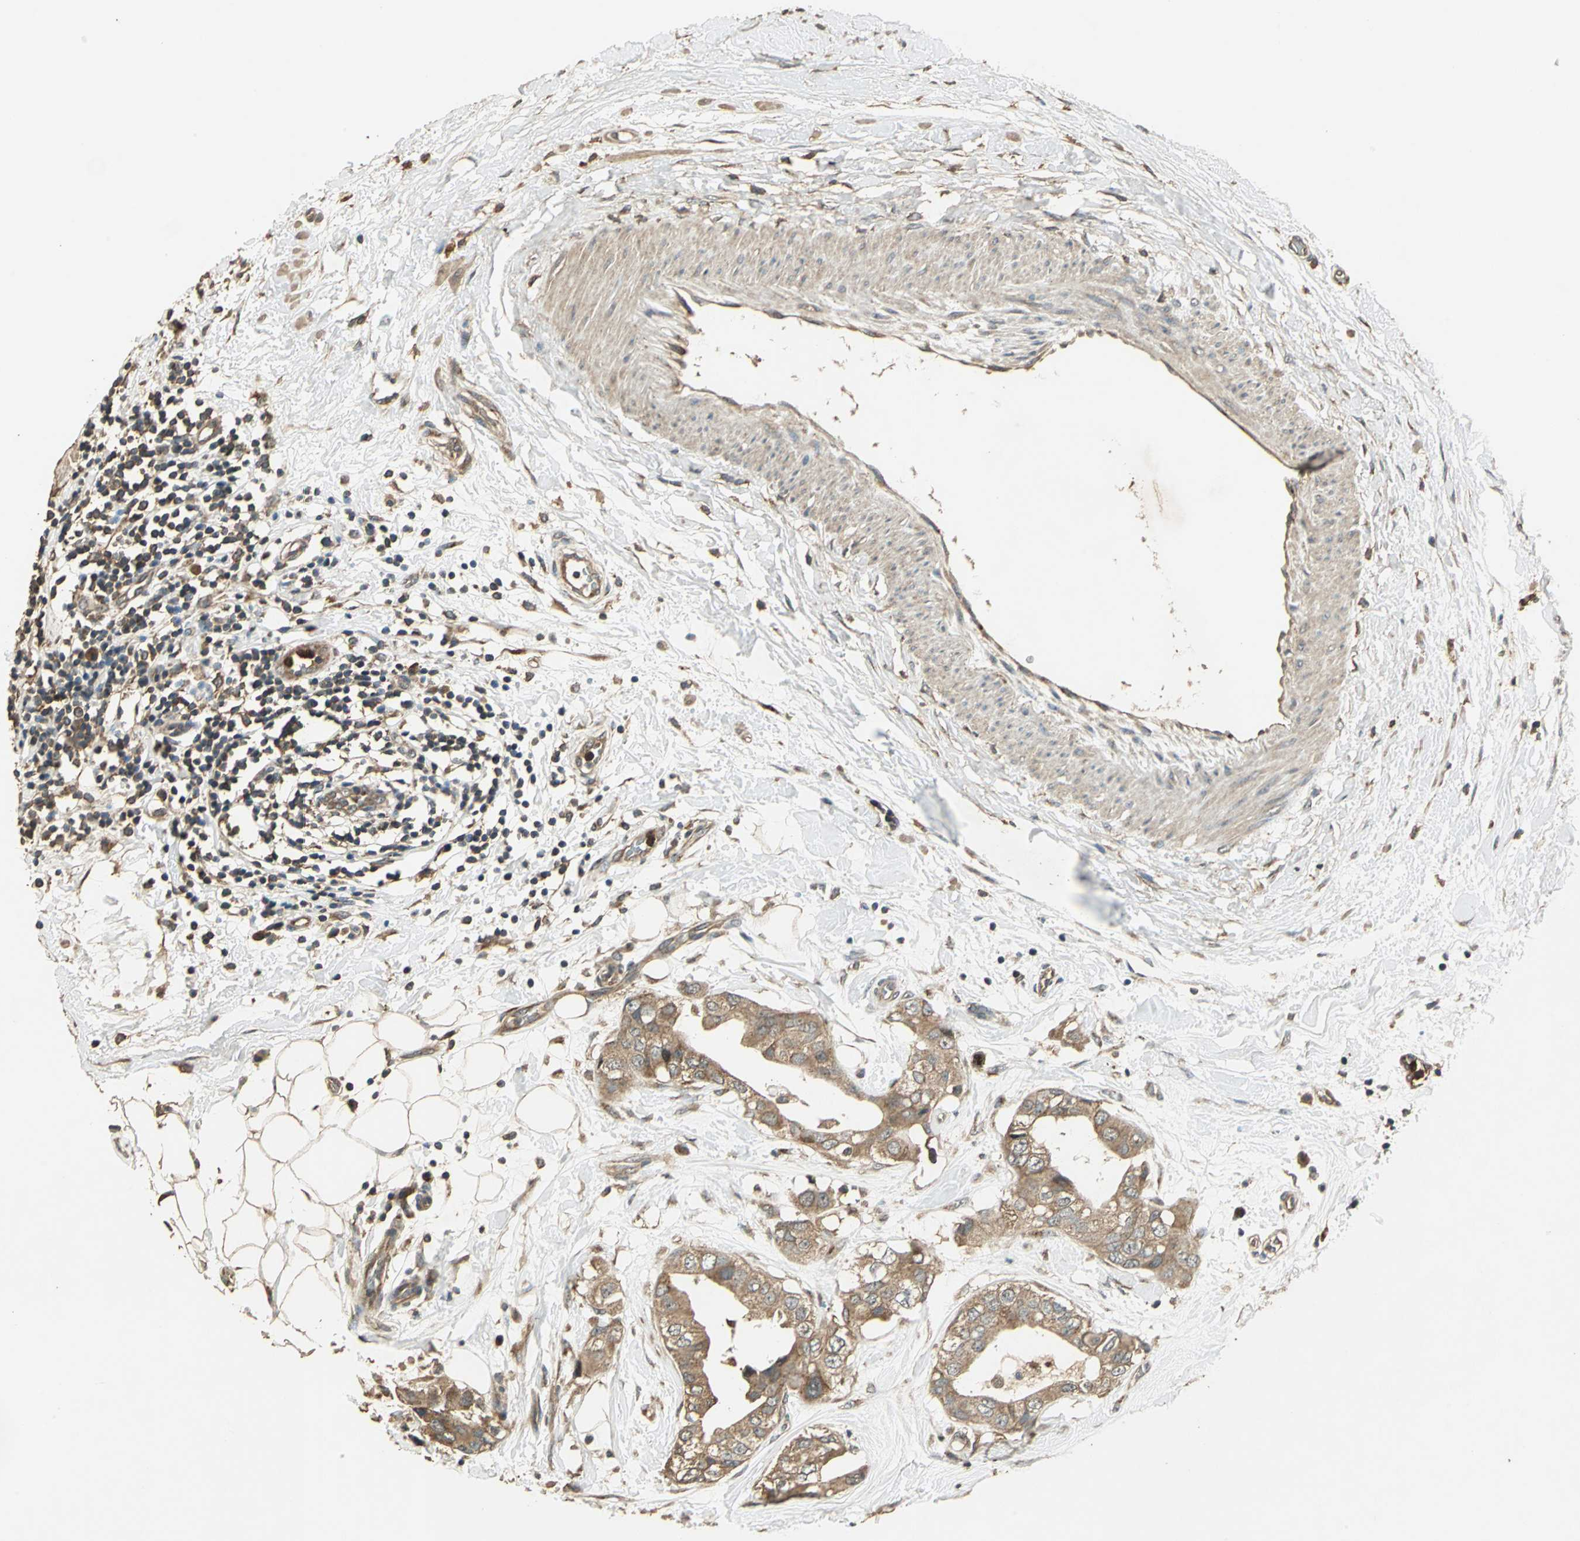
{"staining": {"intensity": "moderate", "quantity": ">75%", "location": "cytoplasmic/membranous"}, "tissue": "breast cancer", "cell_type": "Tumor cells", "image_type": "cancer", "snomed": [{"axis": "morphology", "description": "Duct carcinoma"}, {"axis": "topography", "description": "Breast"}], "caption": "An image of infiltrating ductal carcinoma (breast) stained for a protein displays moderate cytoplasmic/membranous brown staining in tumor cells. Using DAB (brown) and hematoxylin (blue) stains, captured at high magnification using brightfield microscopy.", "gene": "TMPRSS4", "patient": {"sex": "female", "age": 40}}